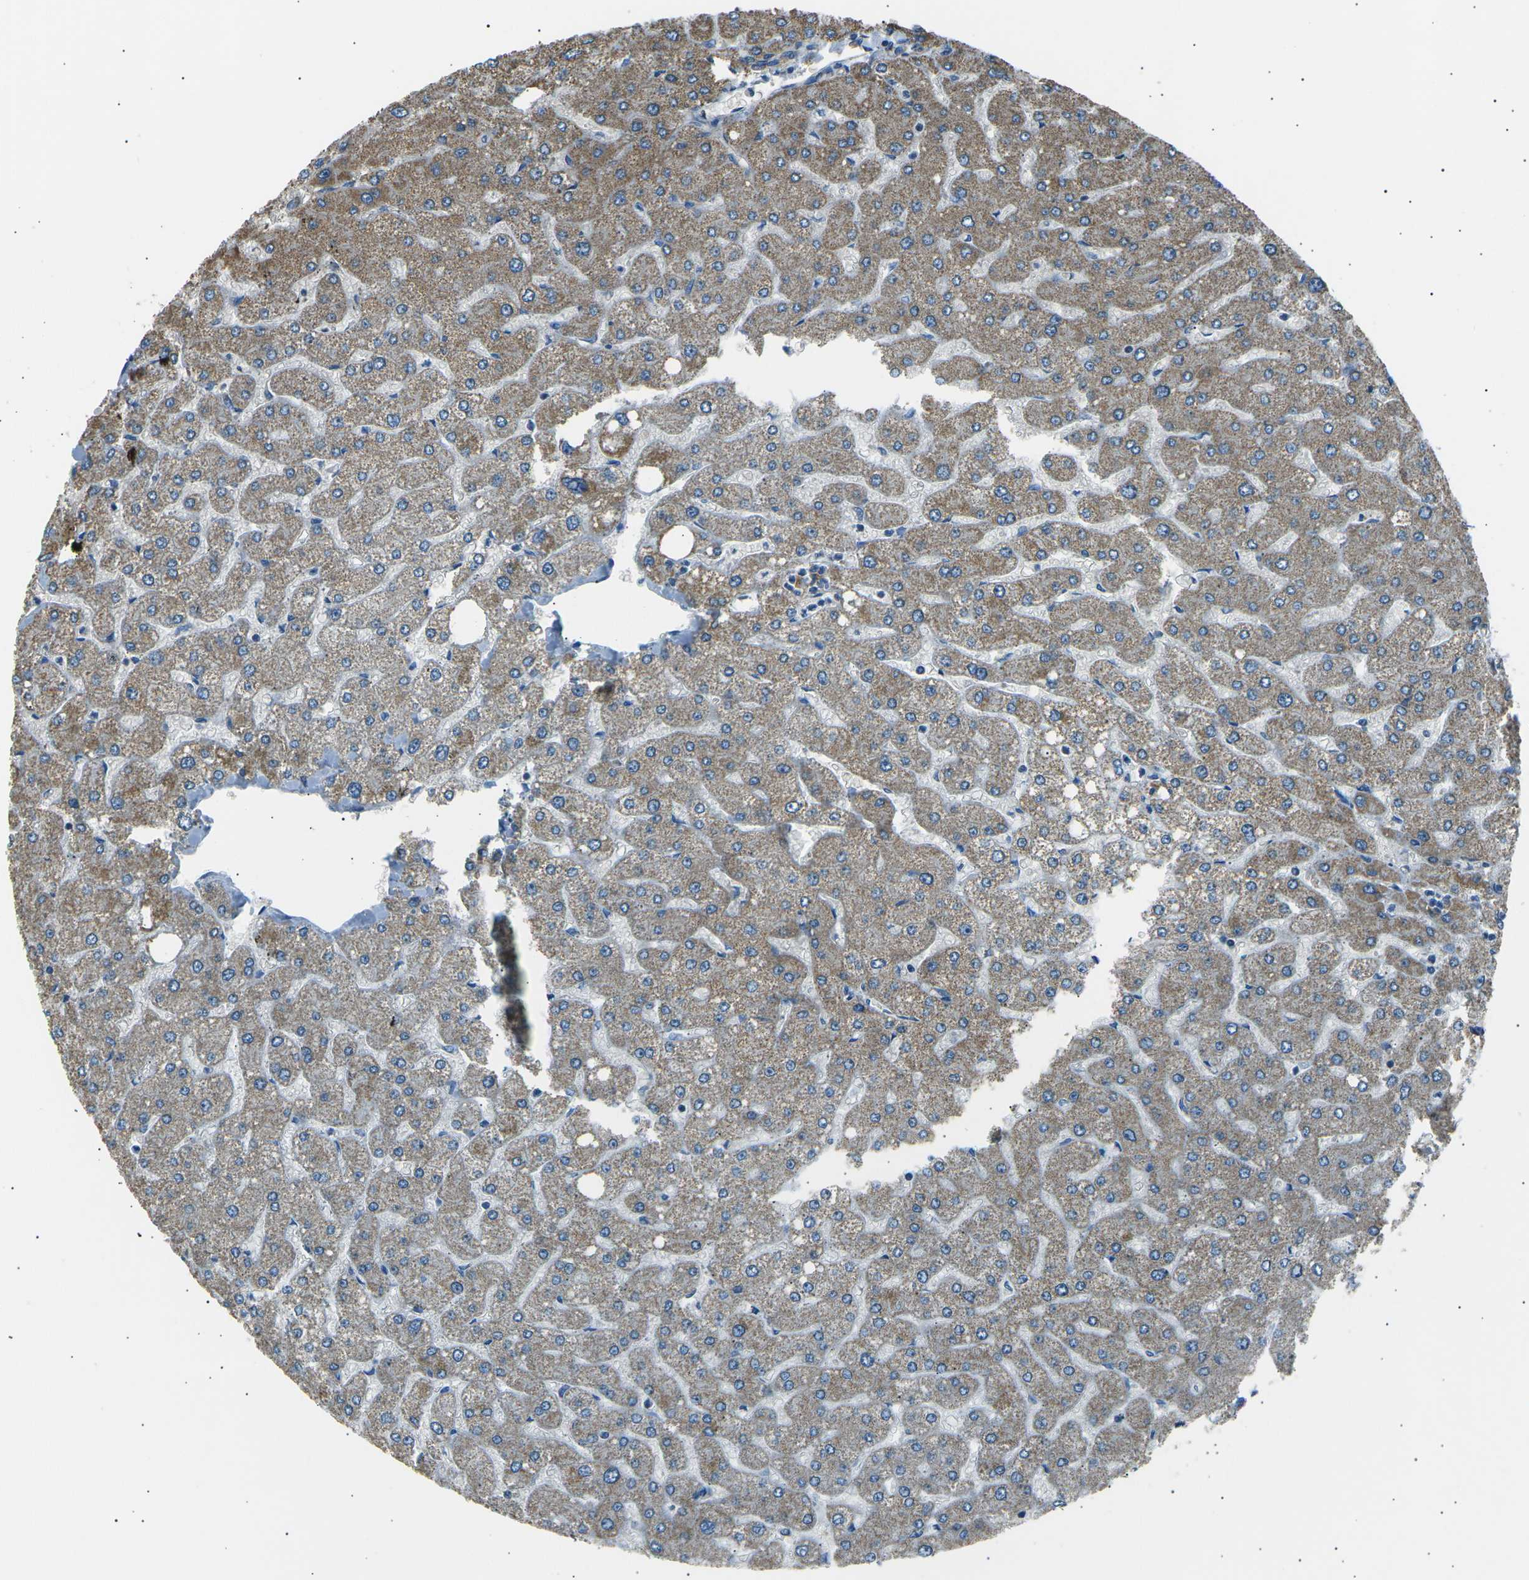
{"staining": {"intensity": "negative", "quantity": "none", "location": "none"}, "tissue": "liver", "cell_type": "Cholangiocytes", "image_type": "normal", "snomed": [{"axis": "morphology", "description": "Normal tissue, NOS"}, {"axis": "topography", "description": "Liver"}], "caption": "An immunohistochemistry (IHC) image of normal liver is shown. There is no staining in cholangiocytes of liver. (DAB (3,3'-diaminobenzidine) immunohistochemistry visualized using brightfield microscopy, high magnification).", "gene": "SLK", "patient": {"sex": "male", "age": 55}}